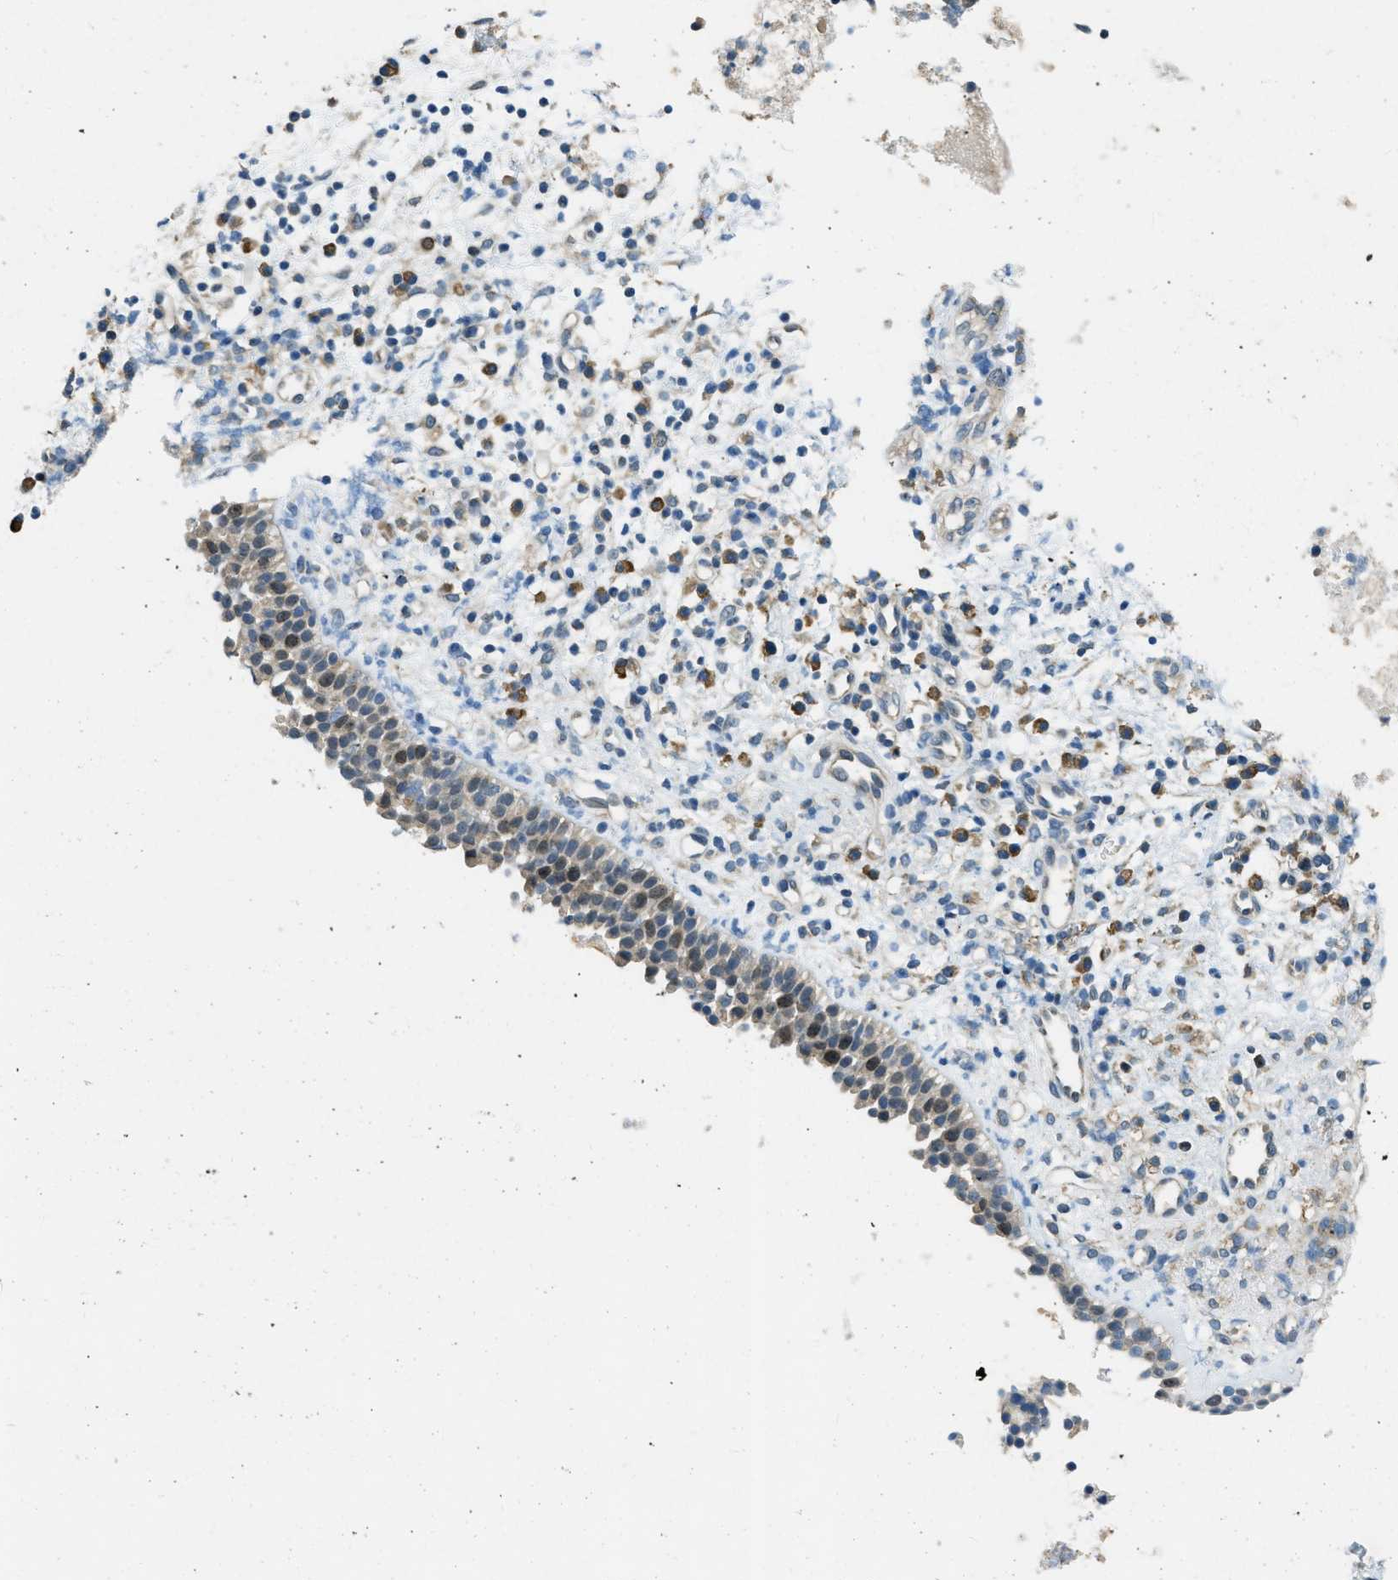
{"staining": {"intensity": "moderate", "quantity": "<25%", "location": "nuclear"}, "tissue": "nasopharynx", "cell_type": "Respiratory epithelial cells", "image_type": "normal", "snomed": [{"axis": "morphology", "description": "Normal tissue, NOS"}, {"axis": "topography", "description": "Nasopharynx"}], "caption": "A low amount of moderate nuclear positivity is present in approximately <25% of respiratory epithelial cells in benign nasopharynx. (IHC, brightfield microscopy, high magnification).", "gene": "MIS18A", "patient": {"sex": "male", "age": 21}}